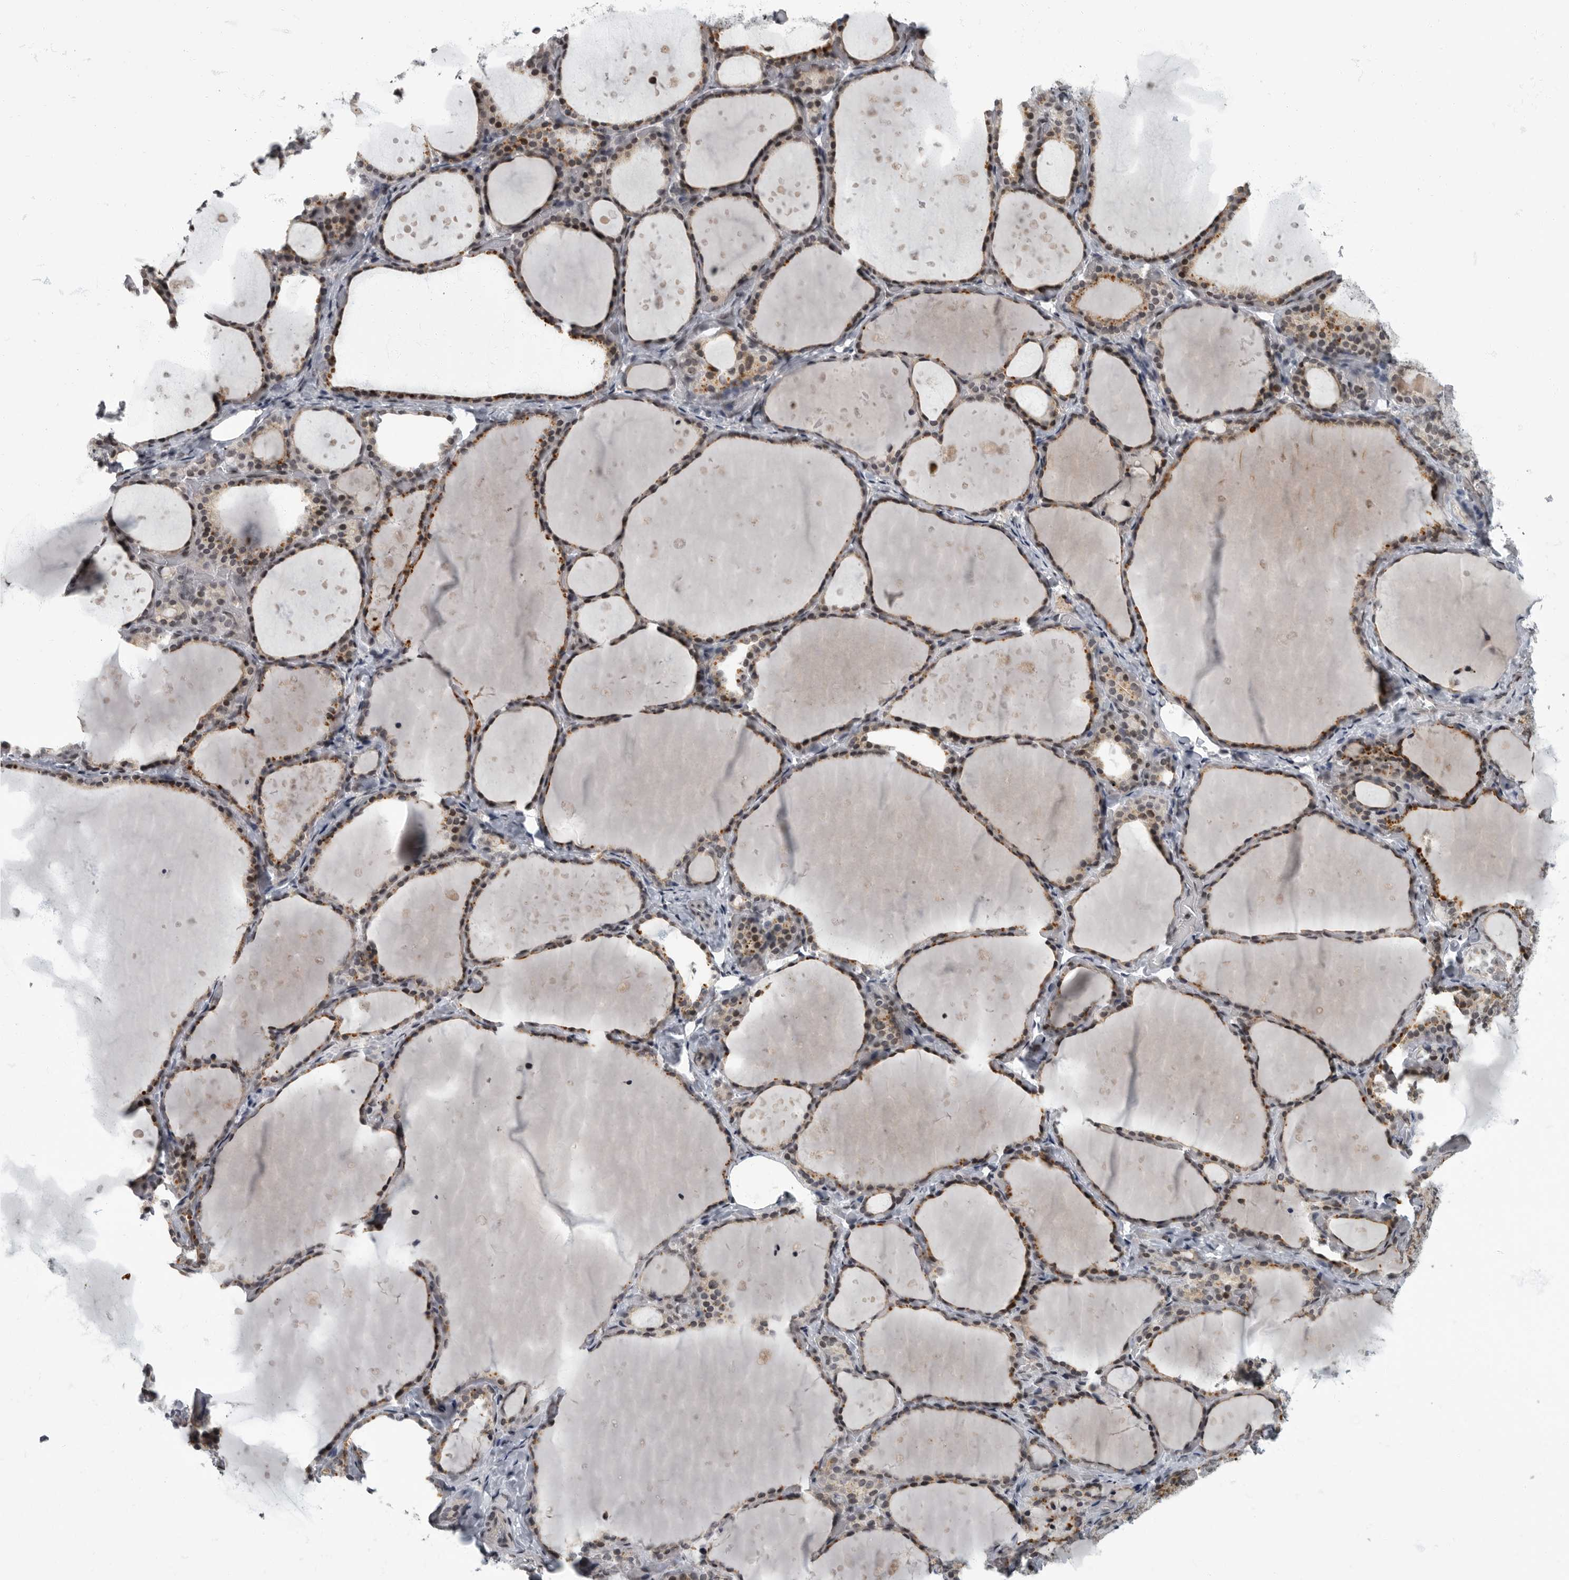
{"staining": {"intensity": "moderate", "quantity": ">75%", "location": "cytoplasmic/membranous,nuclear"}, "tissue": "thyroid gland", "cell_type": "Glandular cells", "image_type": "normal", "snomed": [{"axis": "morphology", "description": "Normal tissue, NOS"}, {"axis": "topography", "description": "Thyroid gland"}], "caption": "Human thyroid gland stained for a protein (brown) displays moderate cytoplasmic/membranous,nuclear positive staining in approximately >75% of glandular cells.", "gene": "EVI5", "patient": {"sex": "female", "age": 44}}